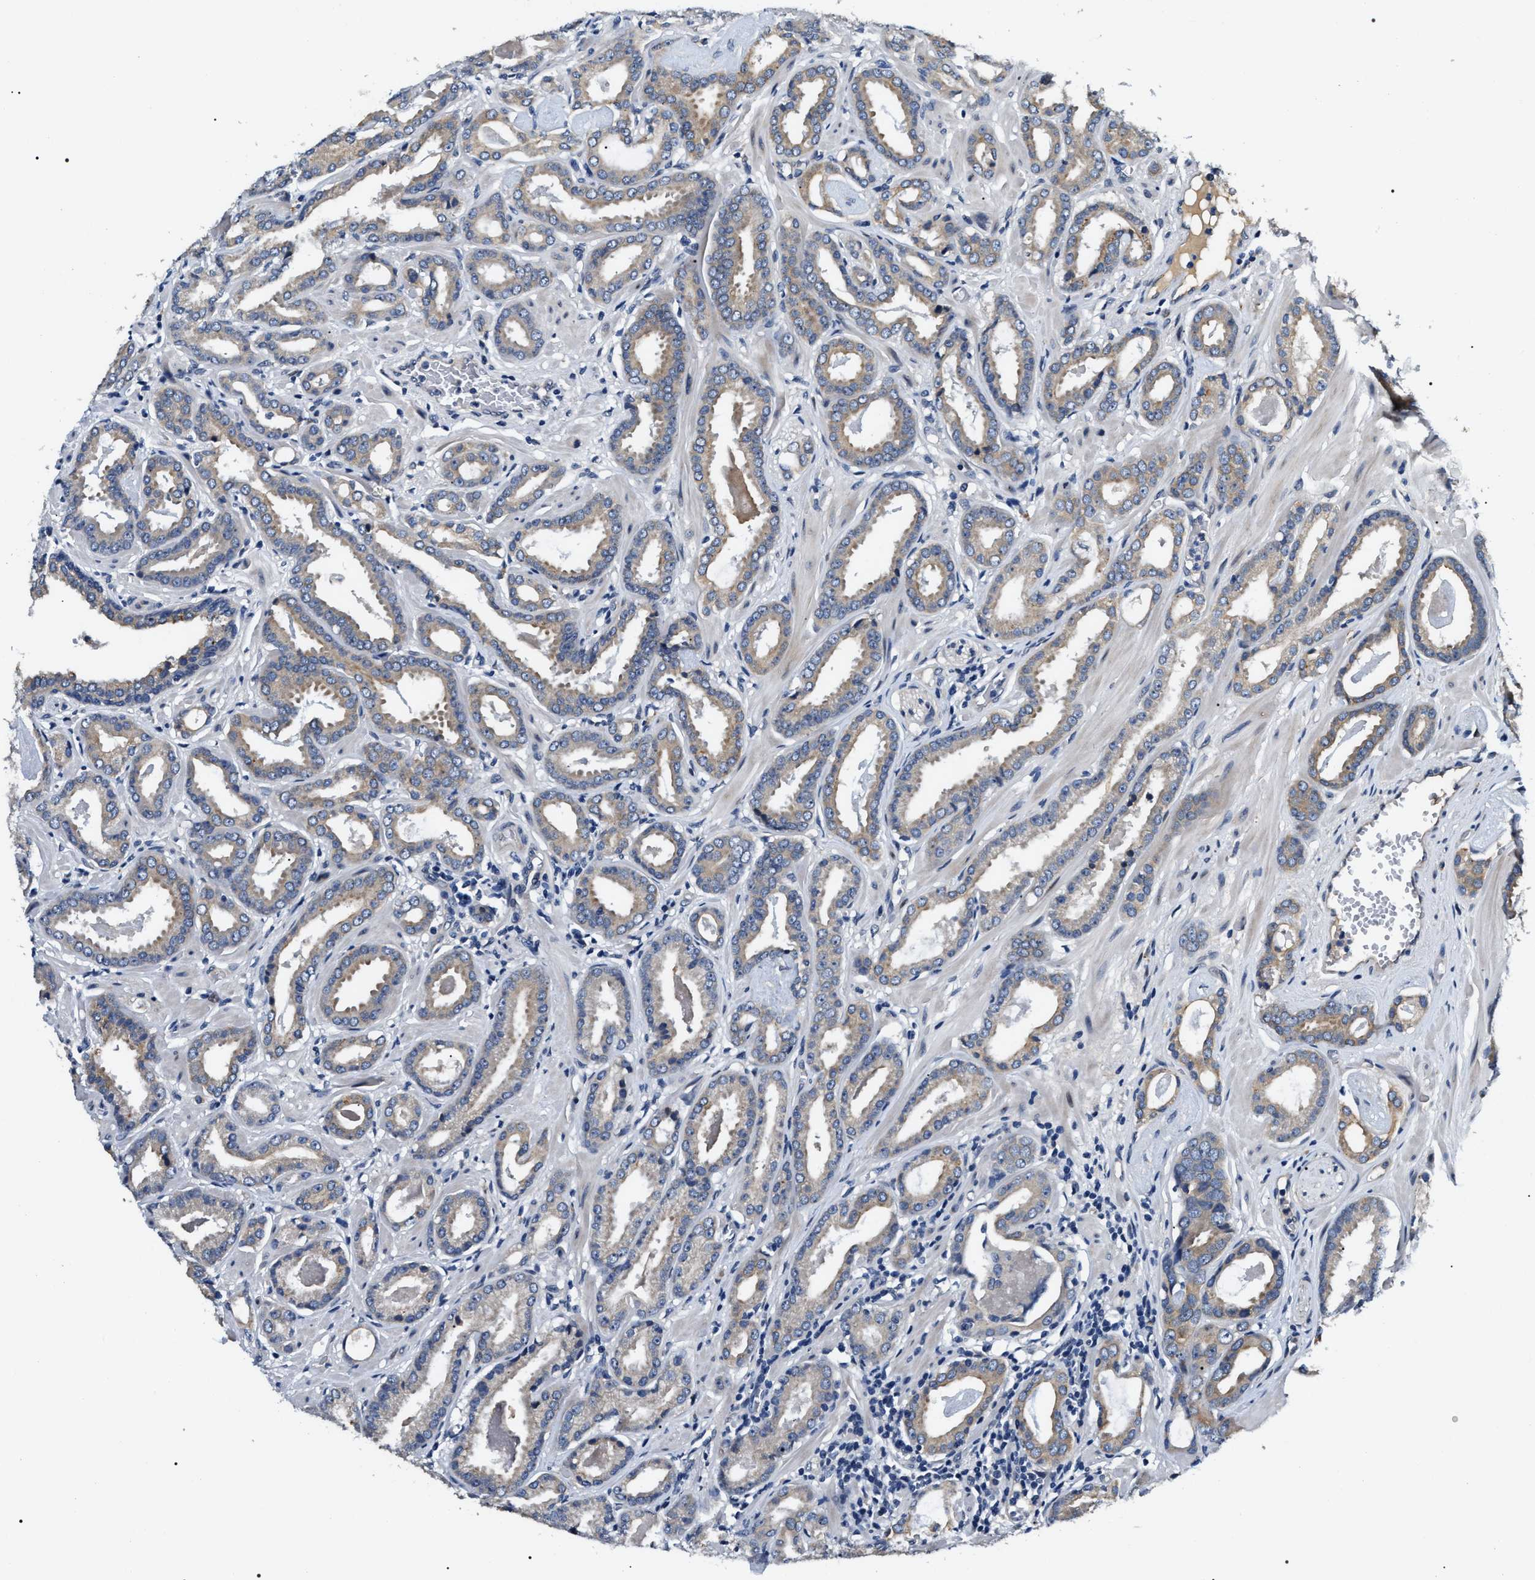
{"staining": {"intensity": "weak", "quantity": "25%-75%", "location": "cytoplasmic/membranous"}, "tissue": "prostate cancer", "cell_type": "Tumor cells", "image_type": "cancer", "snomed": [{"axis": "morphology", "description": "Adenocarcinoma, Low grade"}, {"axis": "topography", "description": "Prostate"}], "caption": "Human prostate cancer (low-grade adenocarcinoma) stained with a protein marker exhibits weak staining in tumor cells.", "gene": "IFT81", "patient": {"sex": "male", "age": 53}}